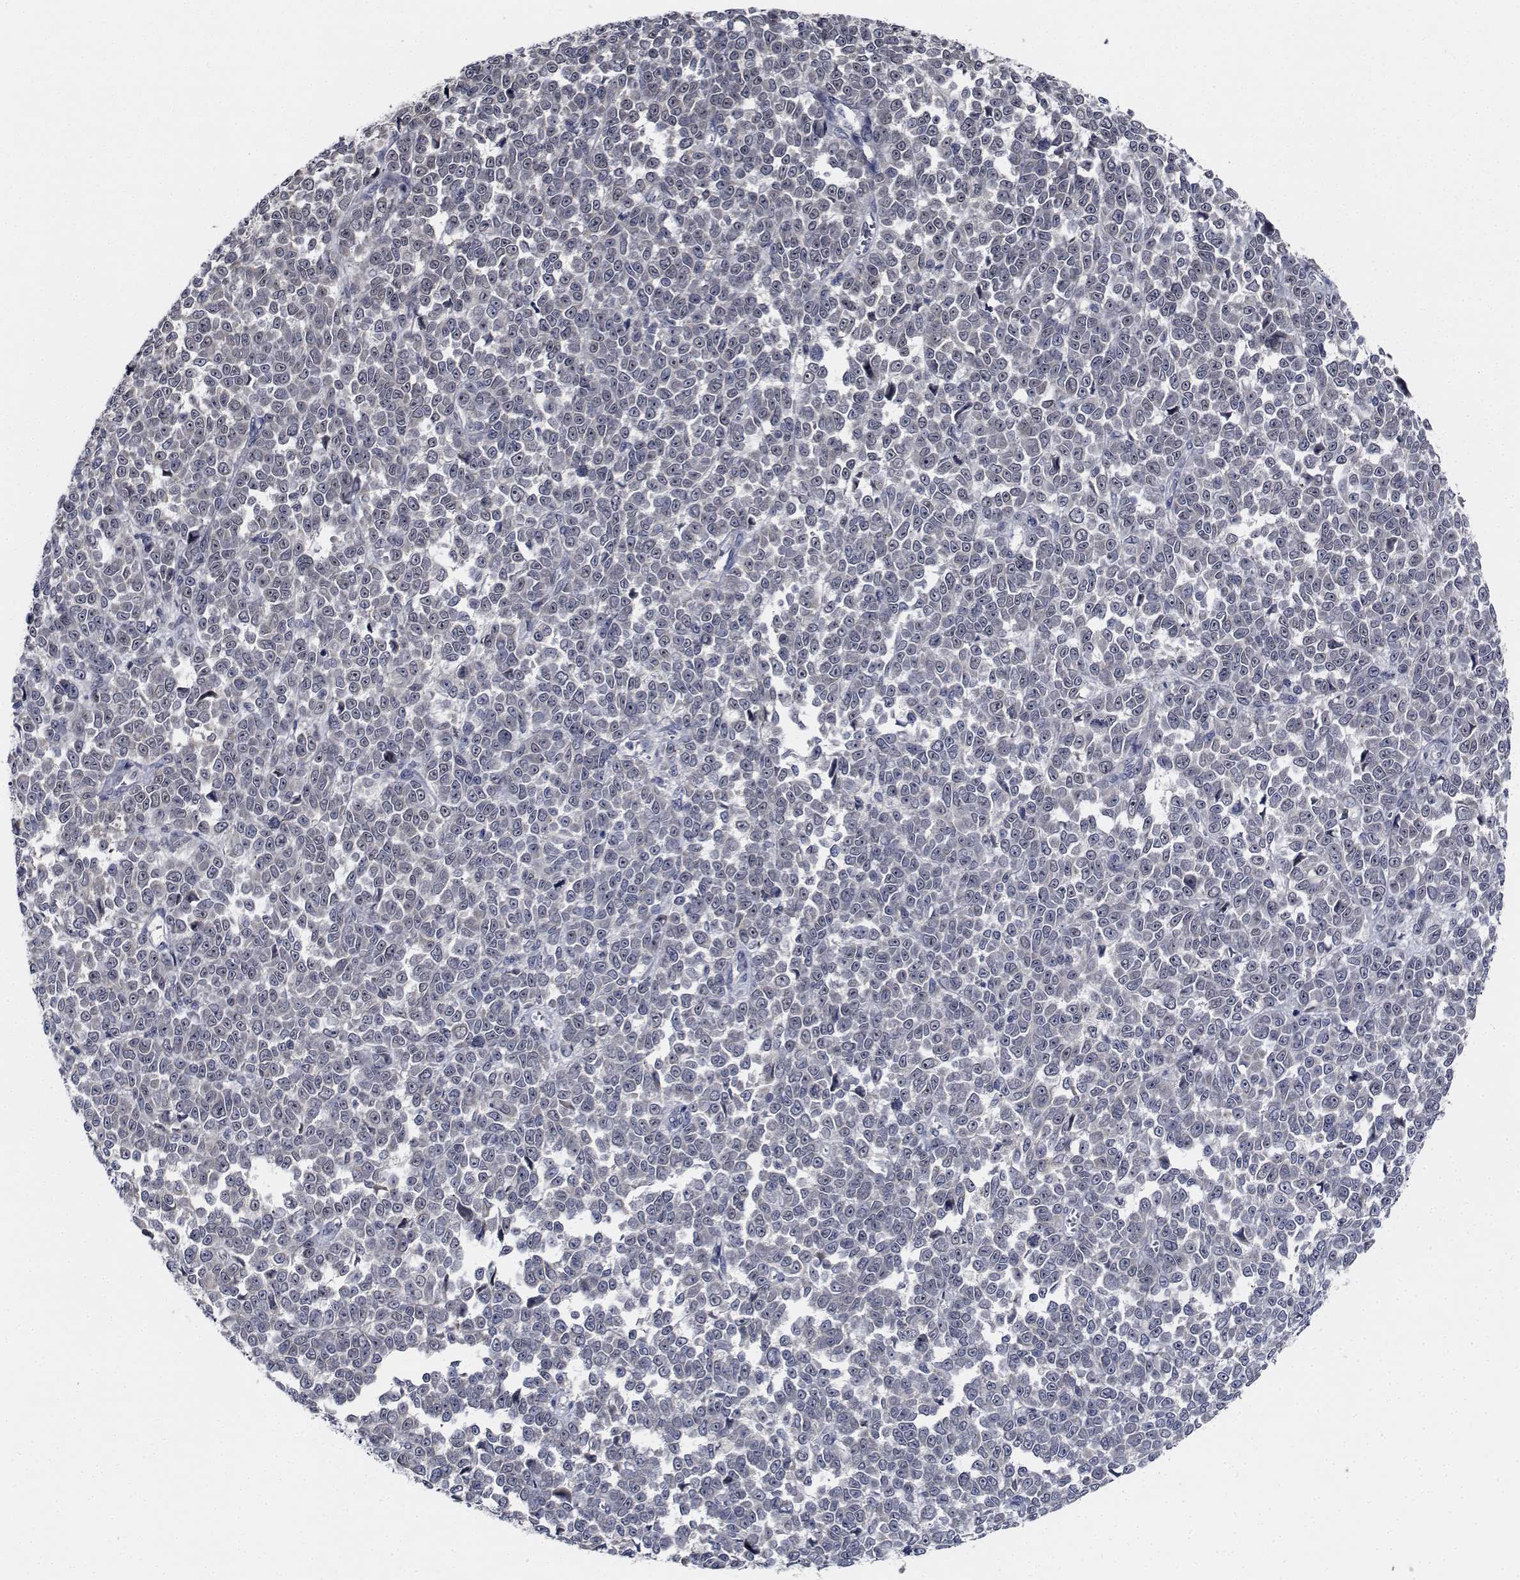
{"staining": {"intensity": "negative", "quantity": "none", "location": "none"}, "tissue": "melanoma", "cell_type": "Tumor cells", "image_type": "cancer", "snomed": [{"axis": "morphology", "description": "Malignant melanoma, NOS"}, {"axis": "topography", "description": "Skin"}], "caption": "Immunohistochemistry micrograph of neoplastic tissue: melanoma stained with DAB (3,3'-diaminobenzidine) displays no significant protein expression in tumor cells.", "gene": "NVL", "patient": {"sex": "female", "age": 95}}